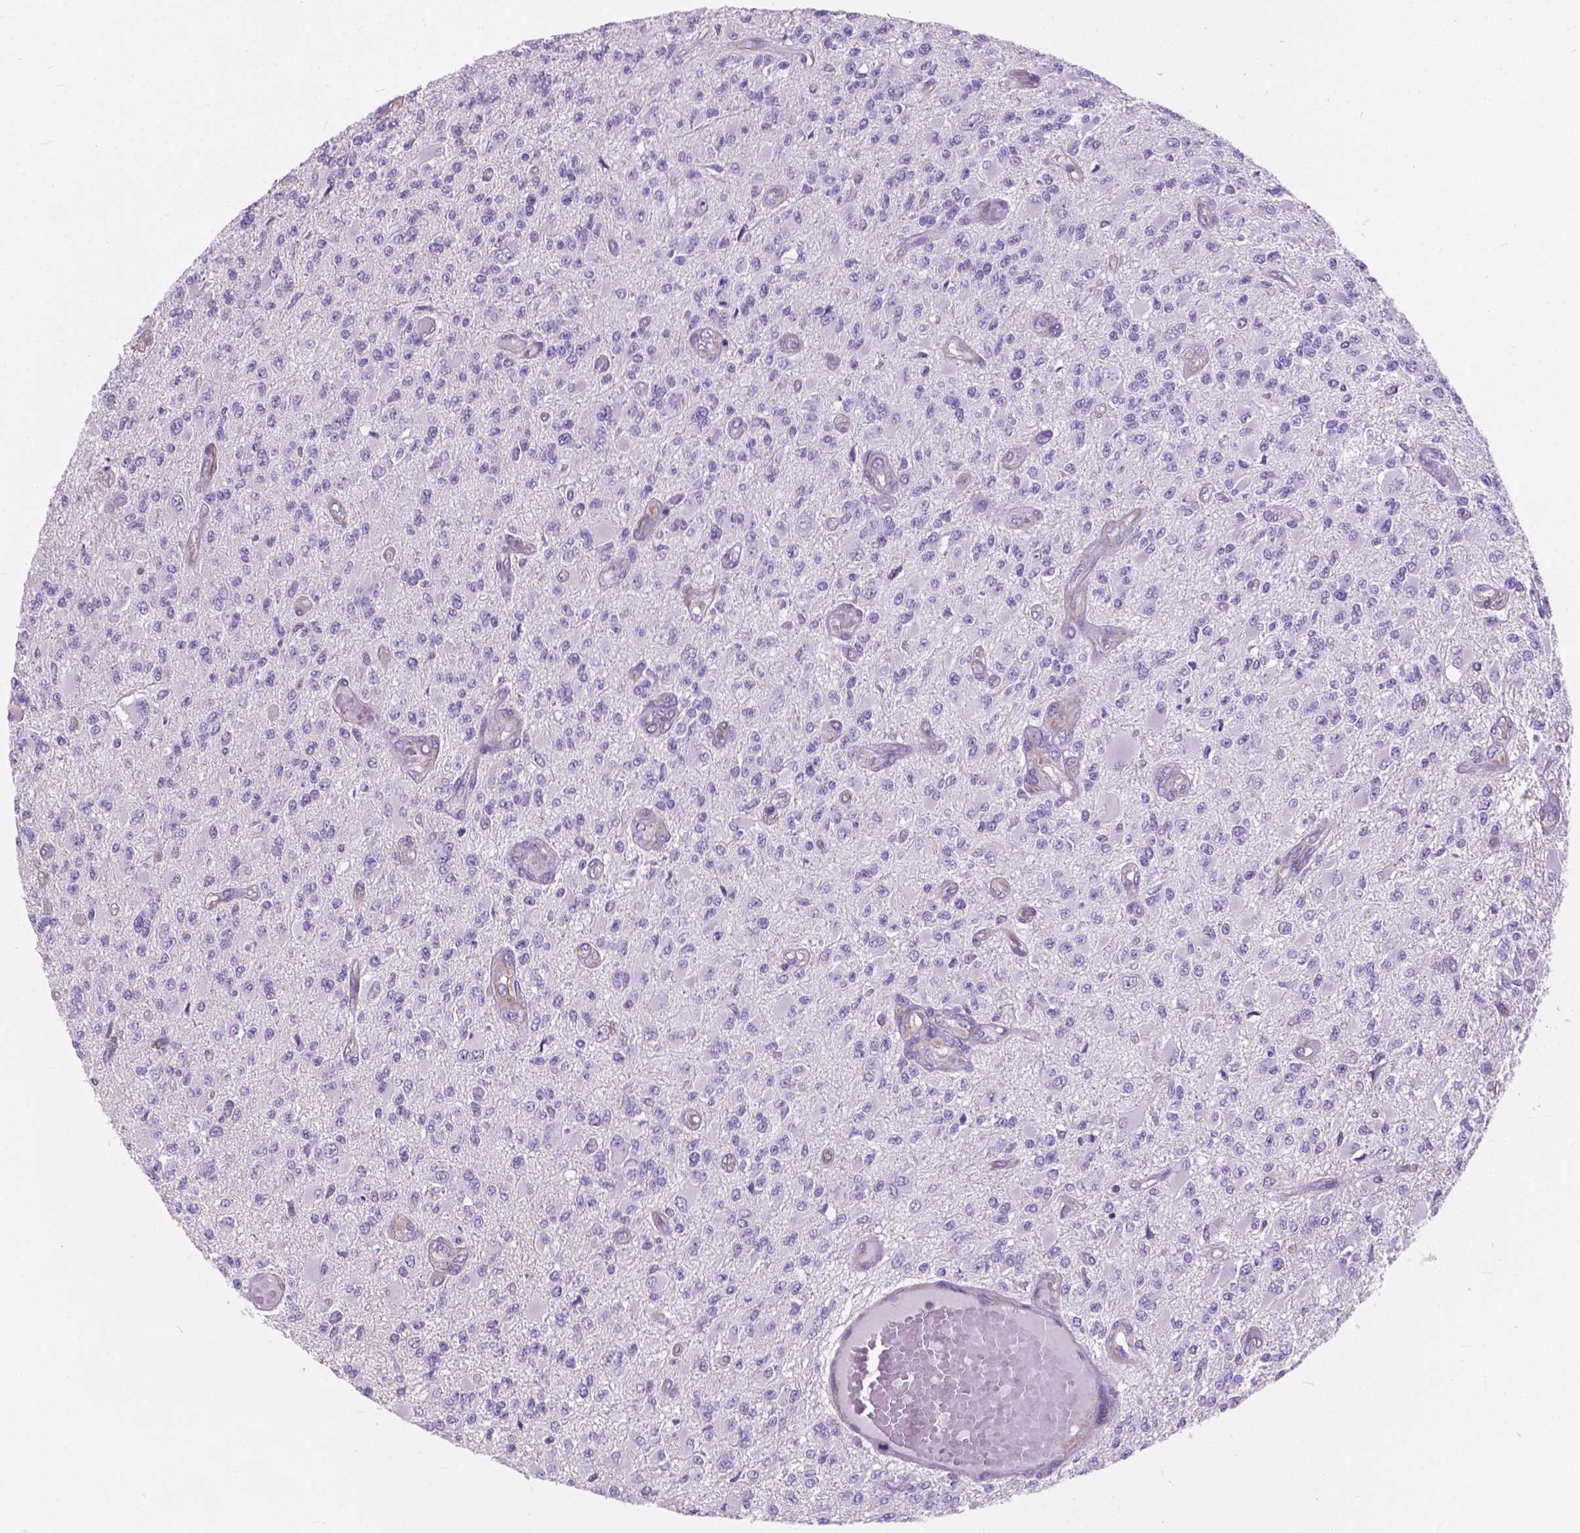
{"staining": {"intensity": "negative", "quantity": "none", "location": "none"}, "tissue": "glioma", "cell_type": "Tumor cells", "image_type": "cancer", "snomed": [{"axis": "morphology", "description": "Glioma, malignant, High grade"}, {"axis": "topography", "description": "Brain"}], "caption": "Tumor cells show no significant staining in glioma. (Stains: DAB (3,3'-diaminobenzidine) IHC with hematoxylin counter stain, Microscopy: brightfield microscopy at high magnification).", "gene": "AMOT", "patient": {"sex": "female", "age": 63}}